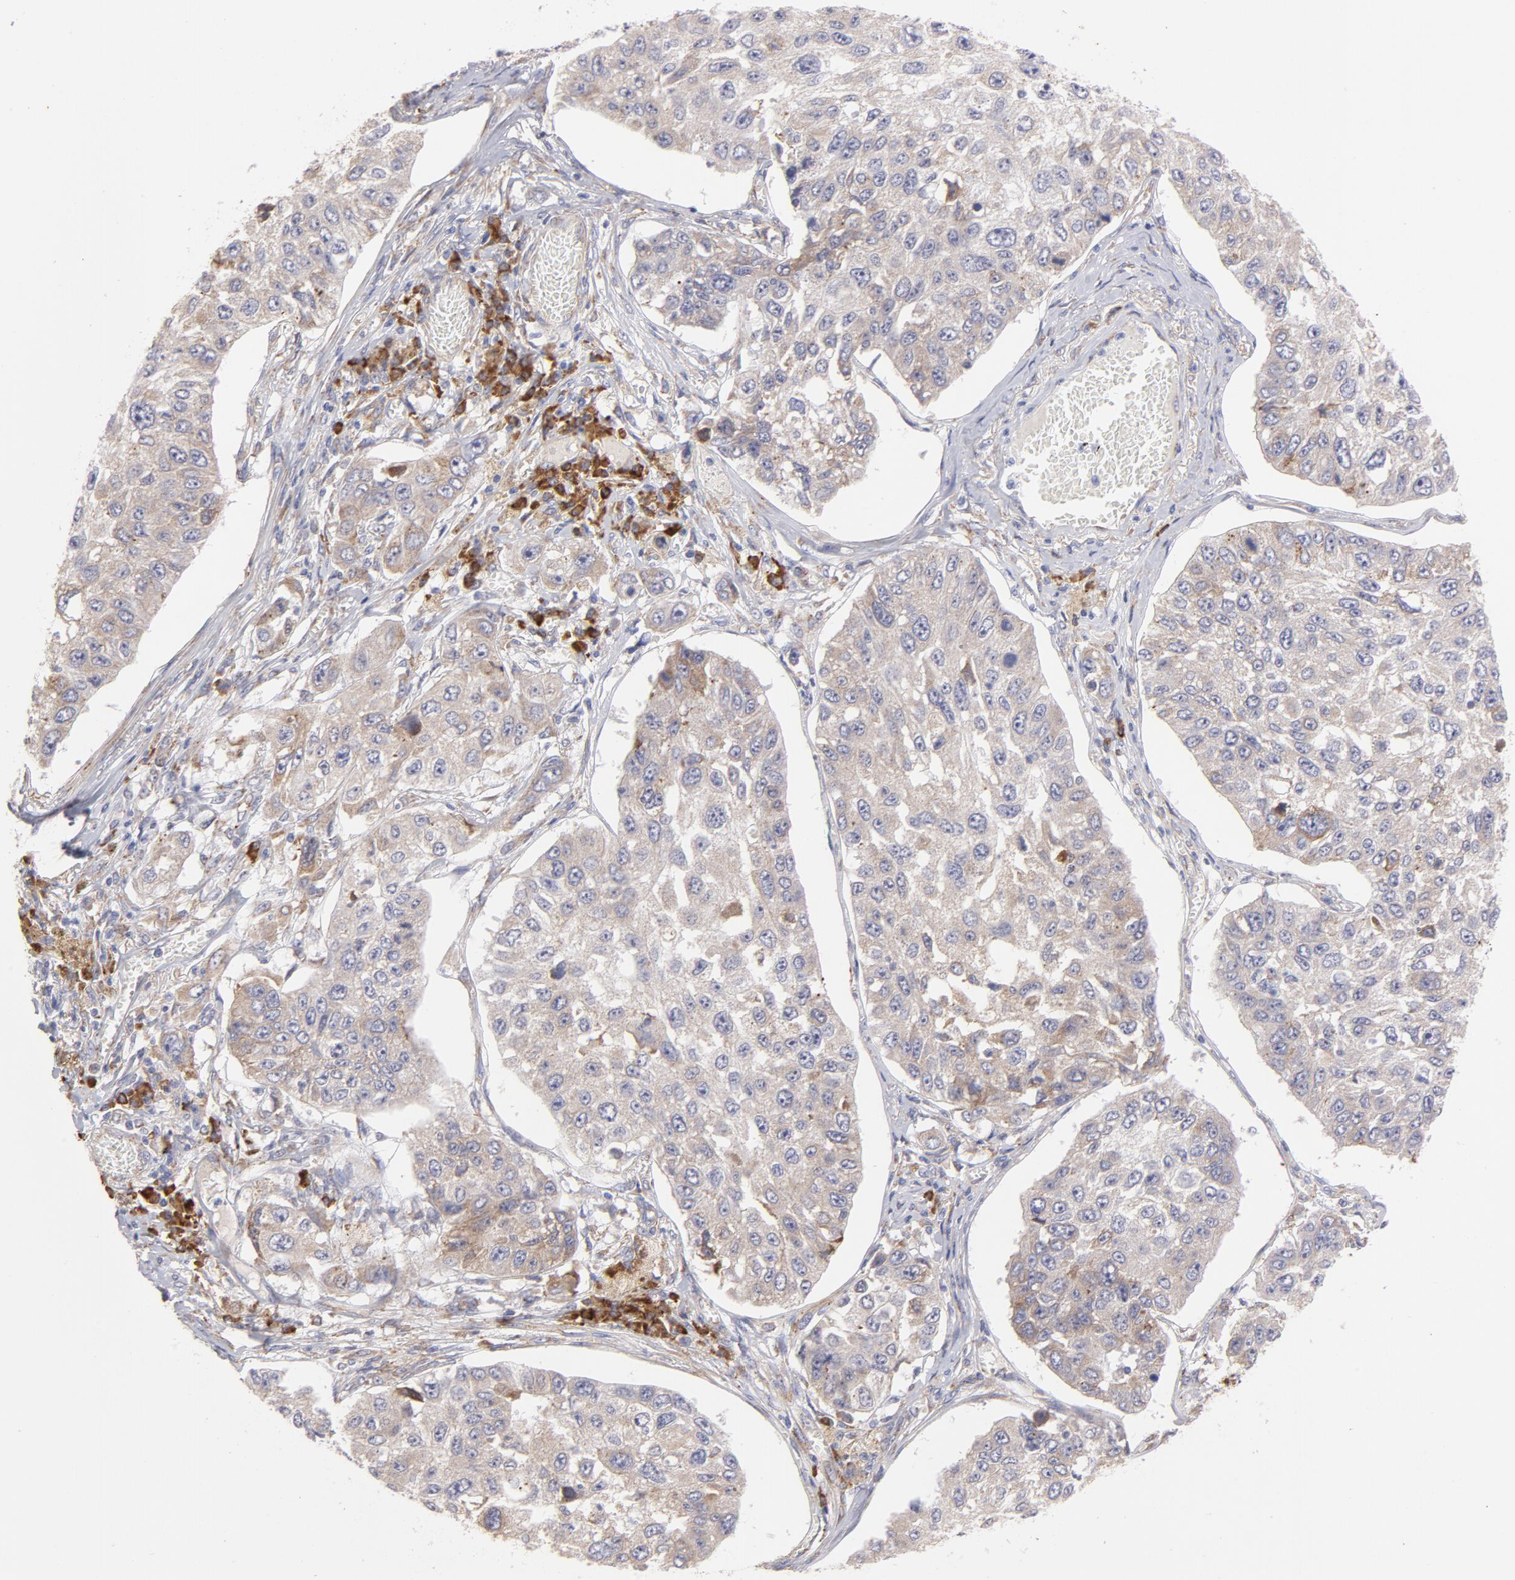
{"staining": {"intensity": "weak", "quantity": "<25%", "location": "cytoplasmic/membranous"}, "tissue": "lung cancer", "cell_type": "Tumor cells", "image_type": "cancer", "snomed": [{"axis": "morphology", "description": "Squamous cell carcinoma, NOS"}, {"axis": "topography", "description": "Lung"}], "caption": "Immunohistochemical staining of human lung squamous cell carcinoma displays no significant staining in tumor cells.", "gene": "RAPGEF3", "patient": {"sex": "male", "age": 71}}